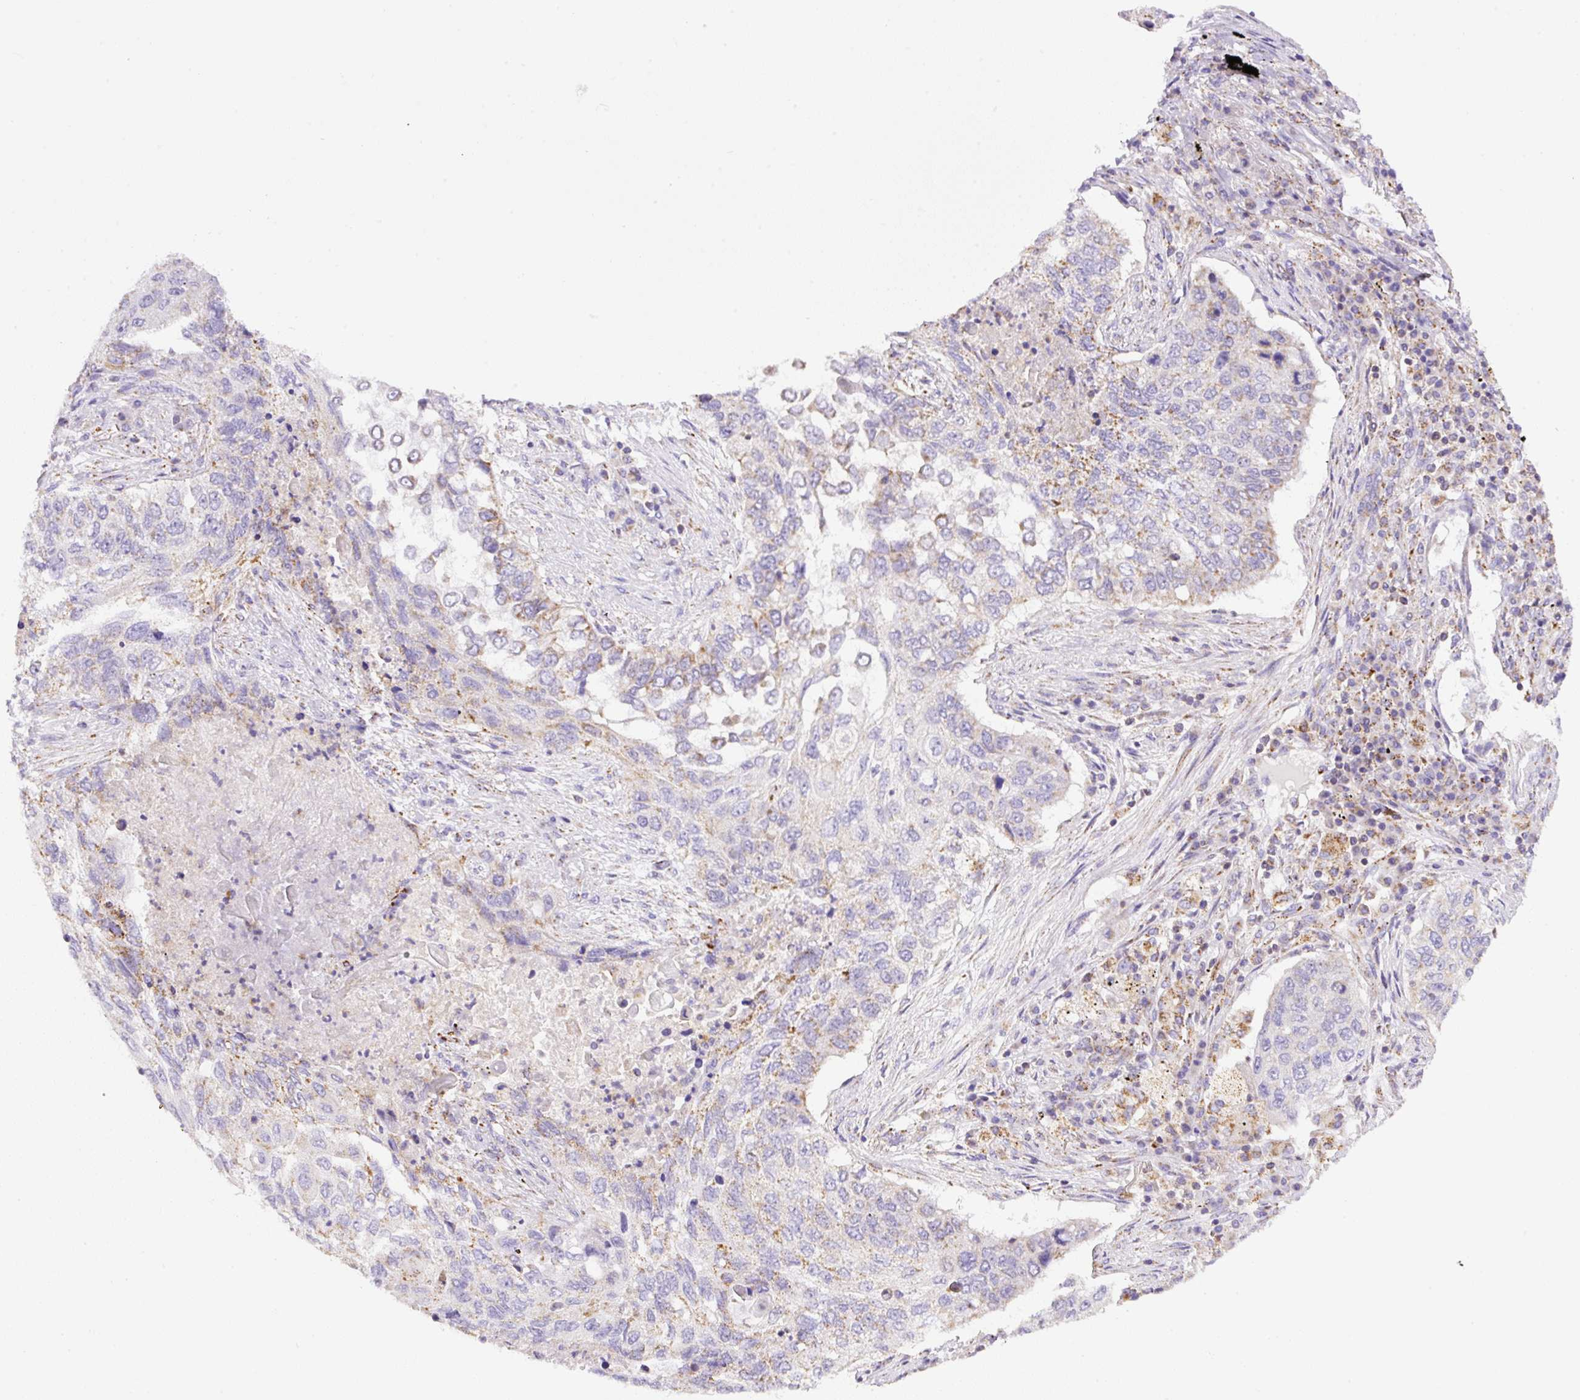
{"staining": {"intensity": "weak", "quantity": "<25%", "location": "cytoplasmic/membranous"}, "tissue": "lung cancer", "cell_type": "Tumor cells", "image_type": "cancer", "snomed": [{"axis": "morphology", "description": "Squamous cell carcinoma, NOS"}, {"axis": "topography", "description": "Lung"}], "caption": "A photomicrograph of human lung cancer (squamous cell carcinoma) is negative for staining in tumor cells.", "gene": "NF1", "patient": {"sex": "female", "age": 63}}